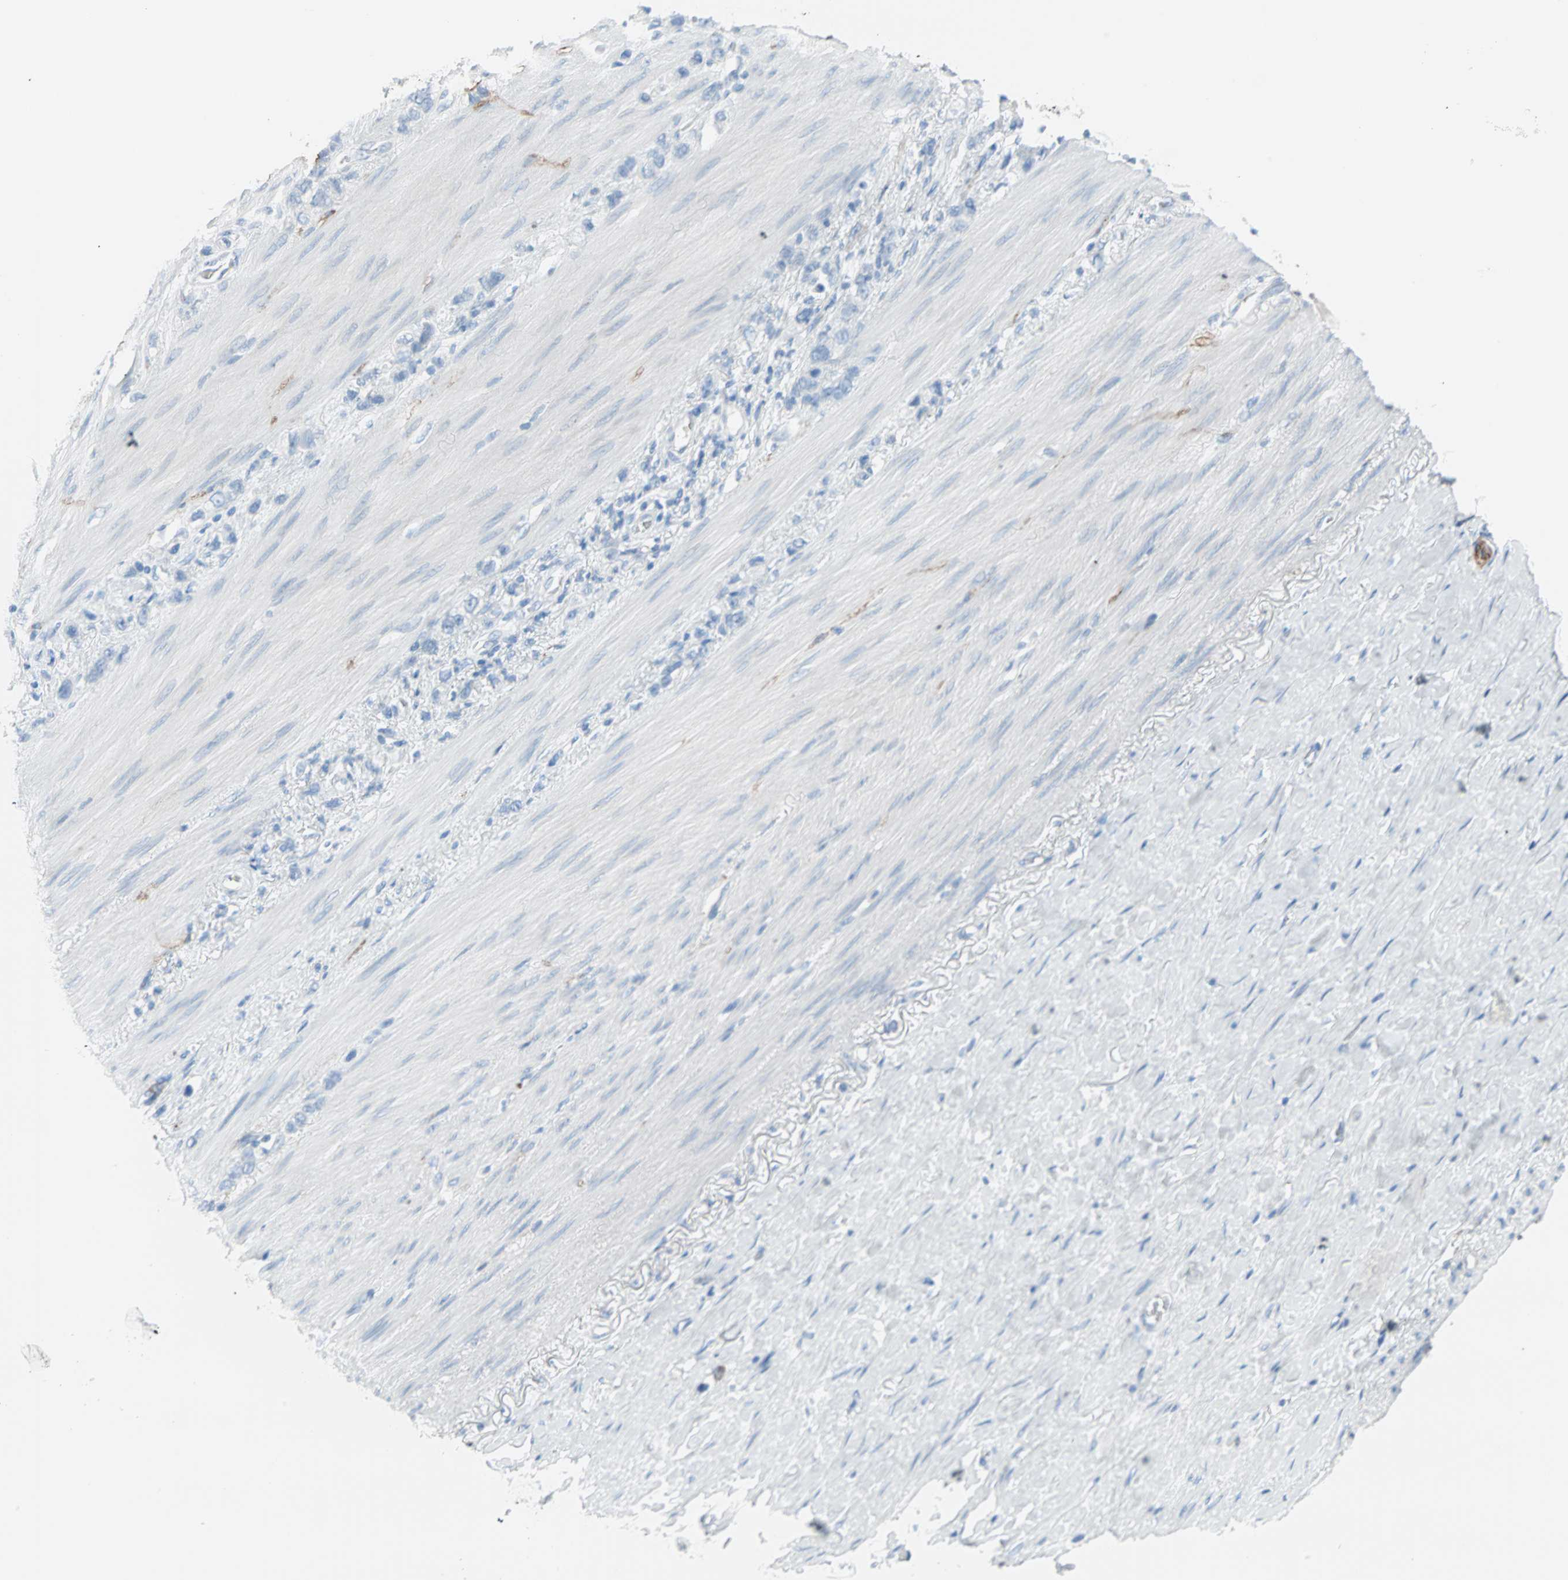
{"staining": {"intensity": "negative", "quantity": "none", "location": "none"}, "tissue": "stomach cancer", "cell_type": "Tumor cells", "image_type": "cancer", "snomed": [{"axis": "morphology", "description": "Normal tissue, NOS"}, {"axis": "morphology", "description": "Adenocarcinoma, NOS"}, {"axis": "morphology", "description": "Adenocarcinoma, High grade"}, {"axis": "topography", "description": "Stomach, upper"}, {"axis": "topography", "description": "Stomach"}], "caption": "A high-resolution histopathology image shows IHC staining of stomach cancer (high-grade adenocarcinoma), which displays no significant staining in tumor cells.", "gene": "STX1A", "patient": {"sex": "female", "age": 65}}